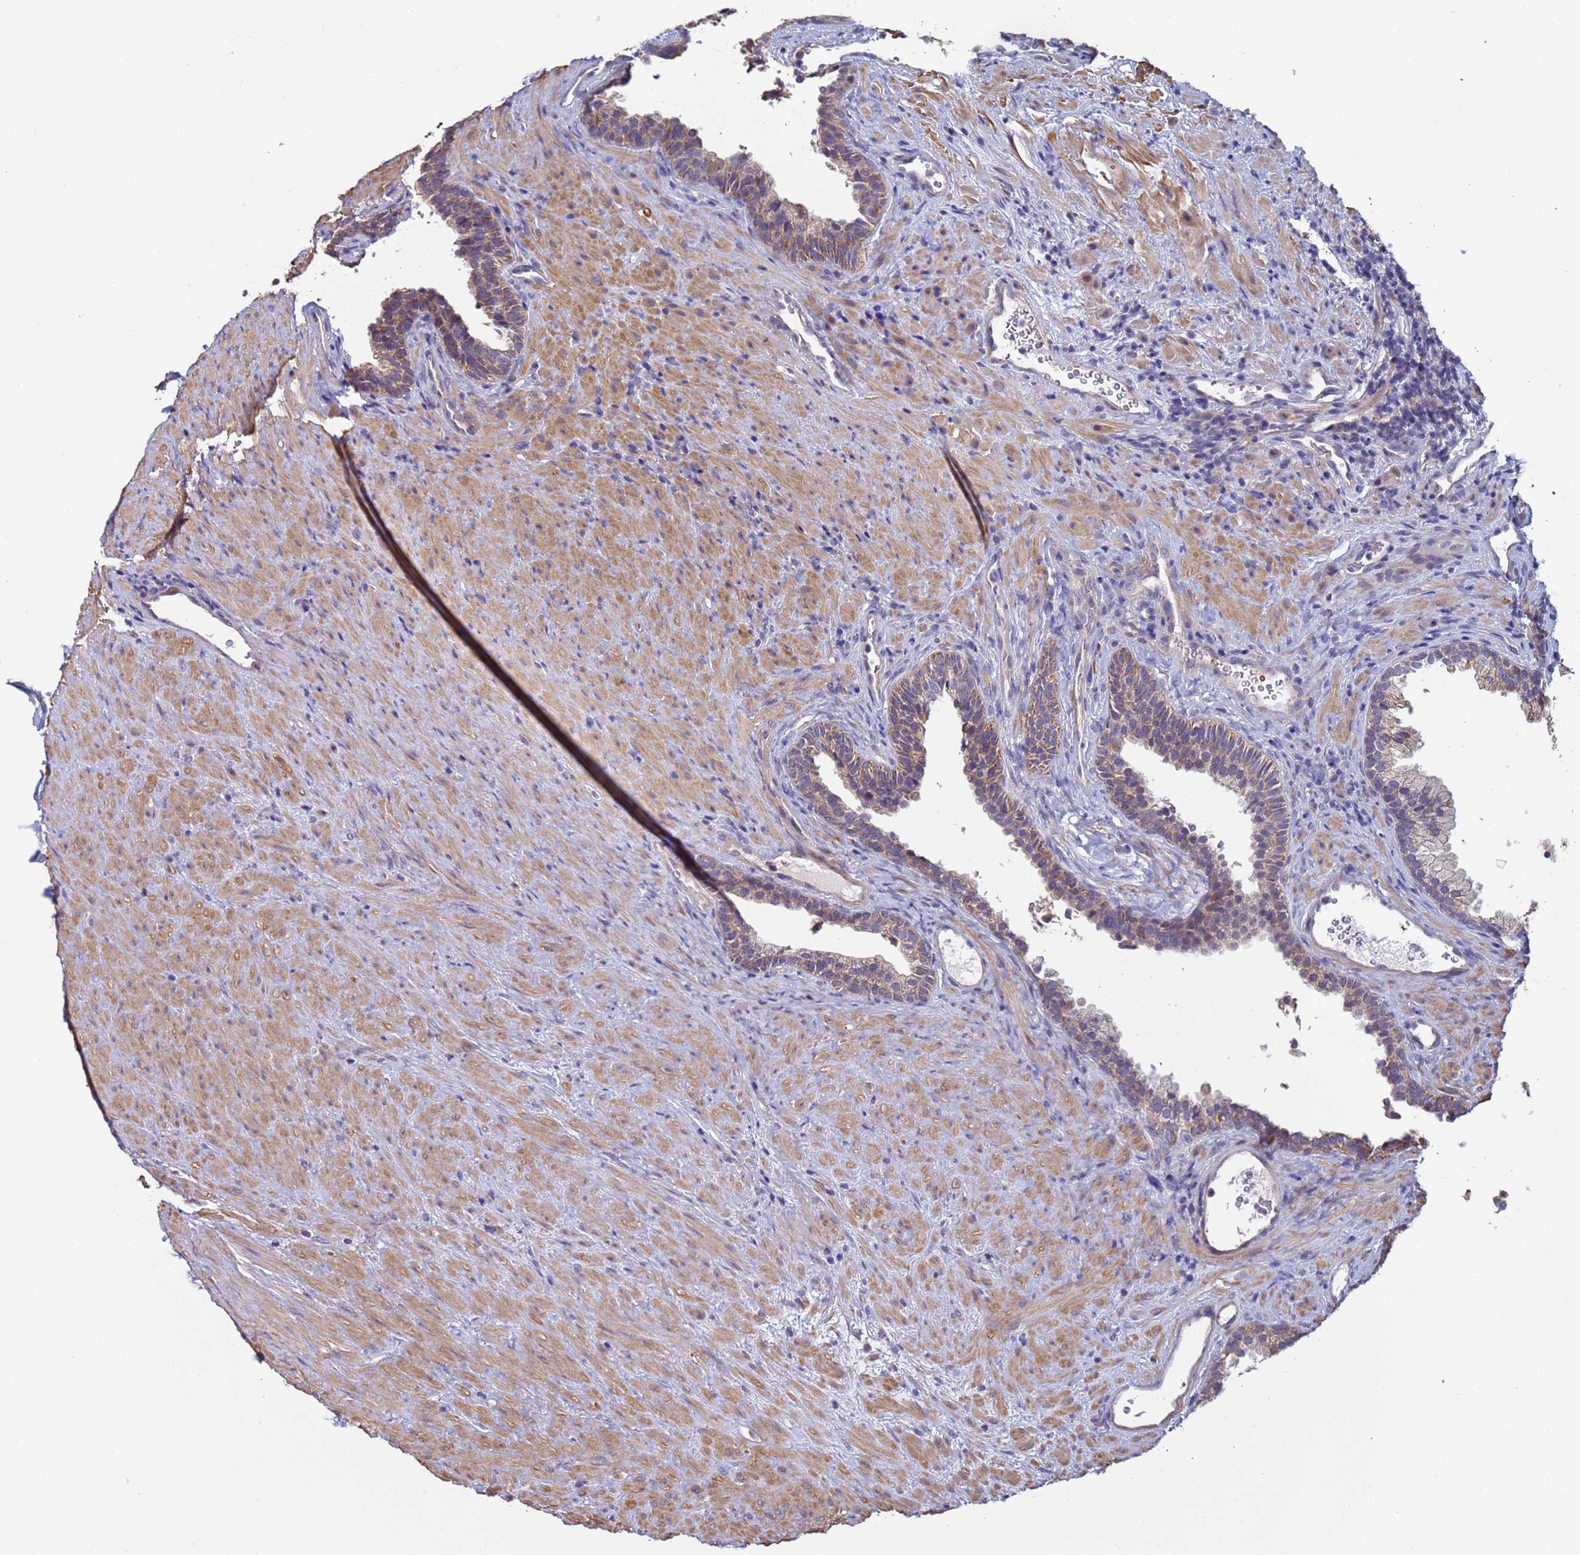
{"staining": {"intensity": "moderate", "quantity": "25%-75%", "location": "cytoplasmic/membranous"}, "tissue": "prostate", "cell_type": "Glandular cells", "image_type": "normal", "snomed": [{"axis": "morphology", "description": "Normal tissue, NOS"}, {"axis": "topography", "description": "Prostate"}], "caption": "IHC (DAB) staining of benign human prostate shows moderate cytoplasmic/membranous protein positivity in about 25%-75% of glandular cells. Using DAB (3,3'-diaminobenzidine) (brown) and hematoxylin (blue) stains, captured at high magnification using brightfield microscopy.", "gene": "CLHC1", "patient": {"sex": "male", "age": 76}}